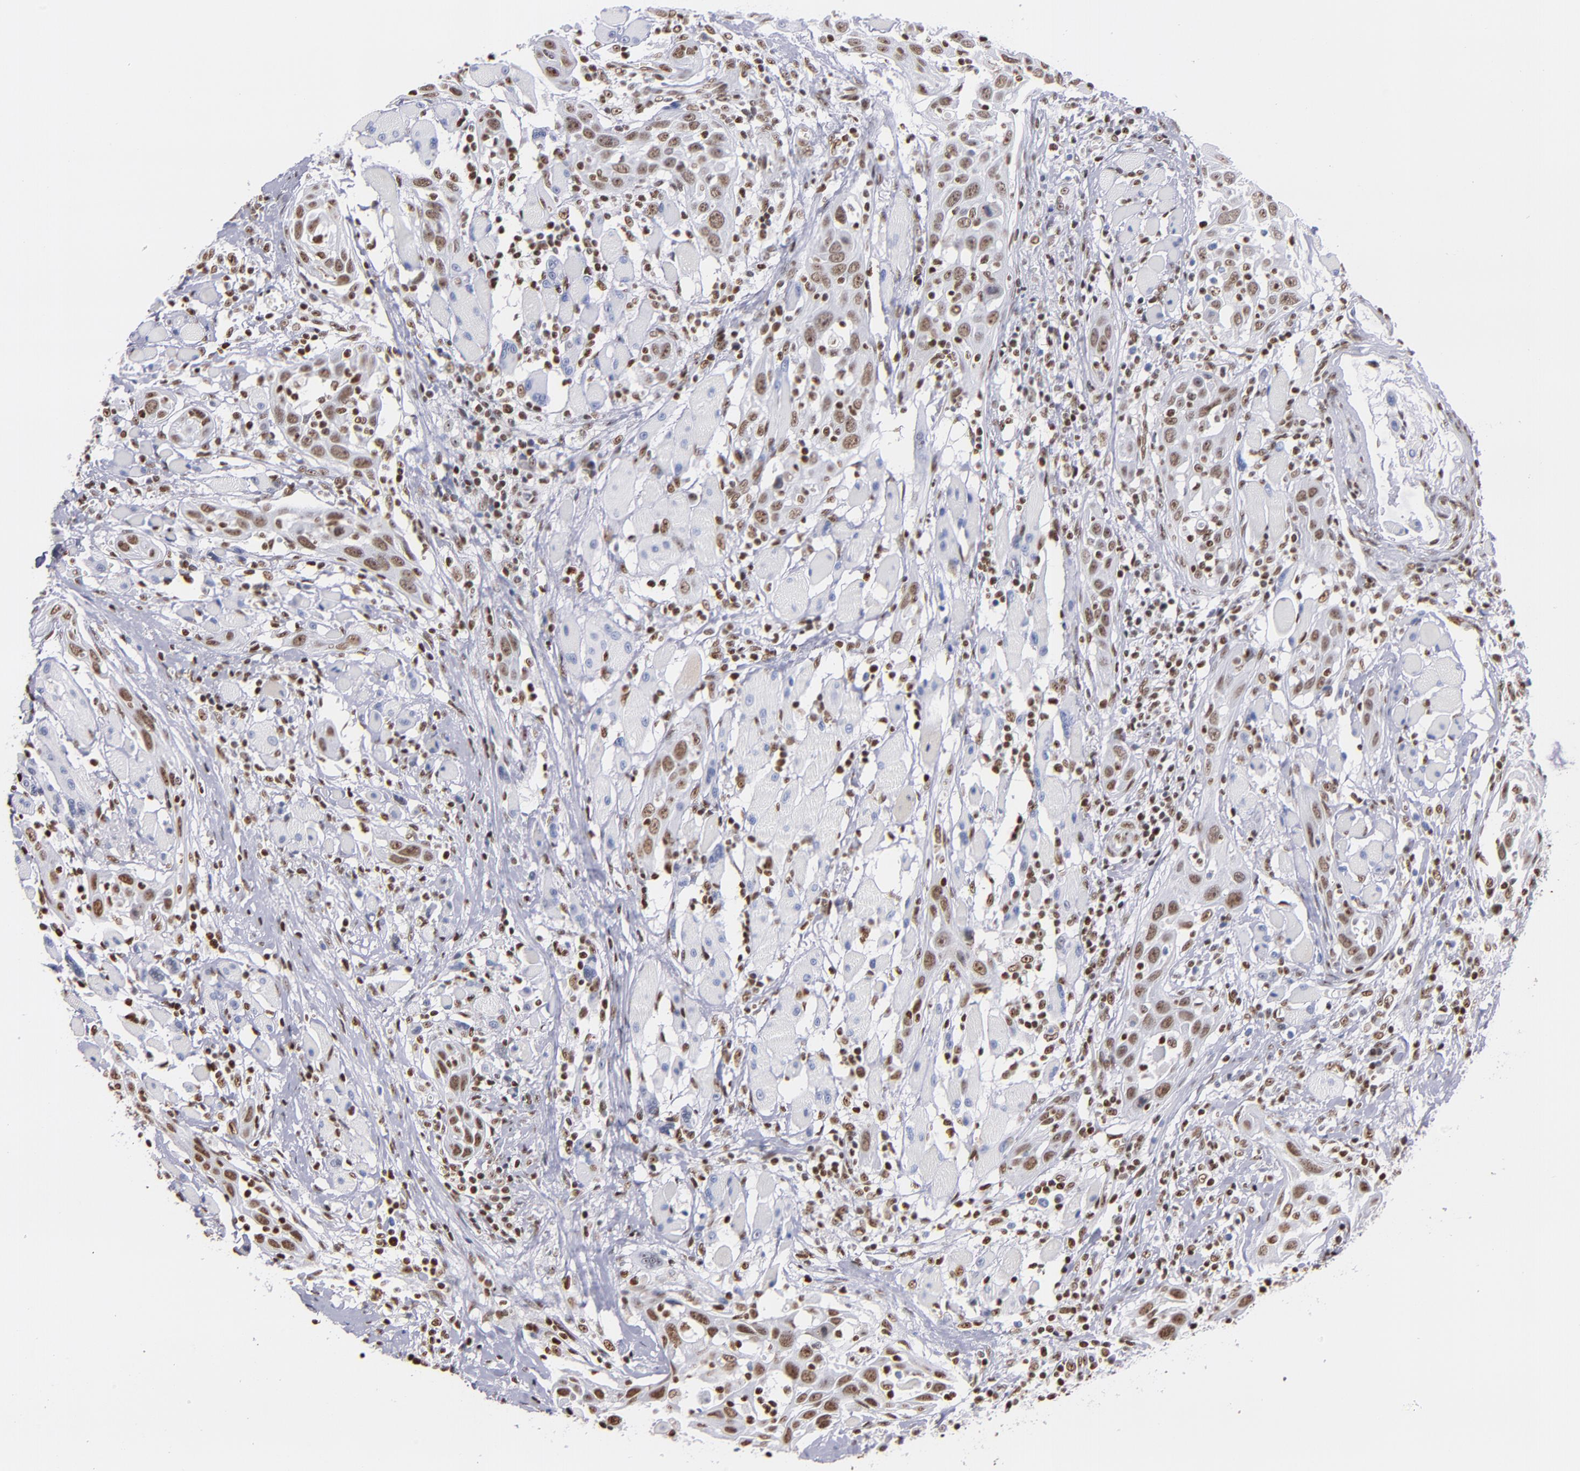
{"staining": {"intensity": "moderate", "quantity": ">75%", "location": "nuclear"}, "tissue": "head and neck cancer", "cell_type": "Tumor cells", "image_type": "cancer", "snomed": [{"axis": "morphology", "description": "Squamous cell carcinoma, NOS"}, {"axis": "topography", "description": "Oral tissue"}, {"axis": "topography", "description": "Head-Neck"}], "caption": "Protein positivity by IHC displays moderate nuclear positivity in approximately >75% of tumor cells in head and neck cancer. (Stains: DAB in brown, nuclei in blue, Microscopy: brightfield microscopy at high magnification).", "gene": "IFI16", "patient": {"sex": "female", "age": 50}}